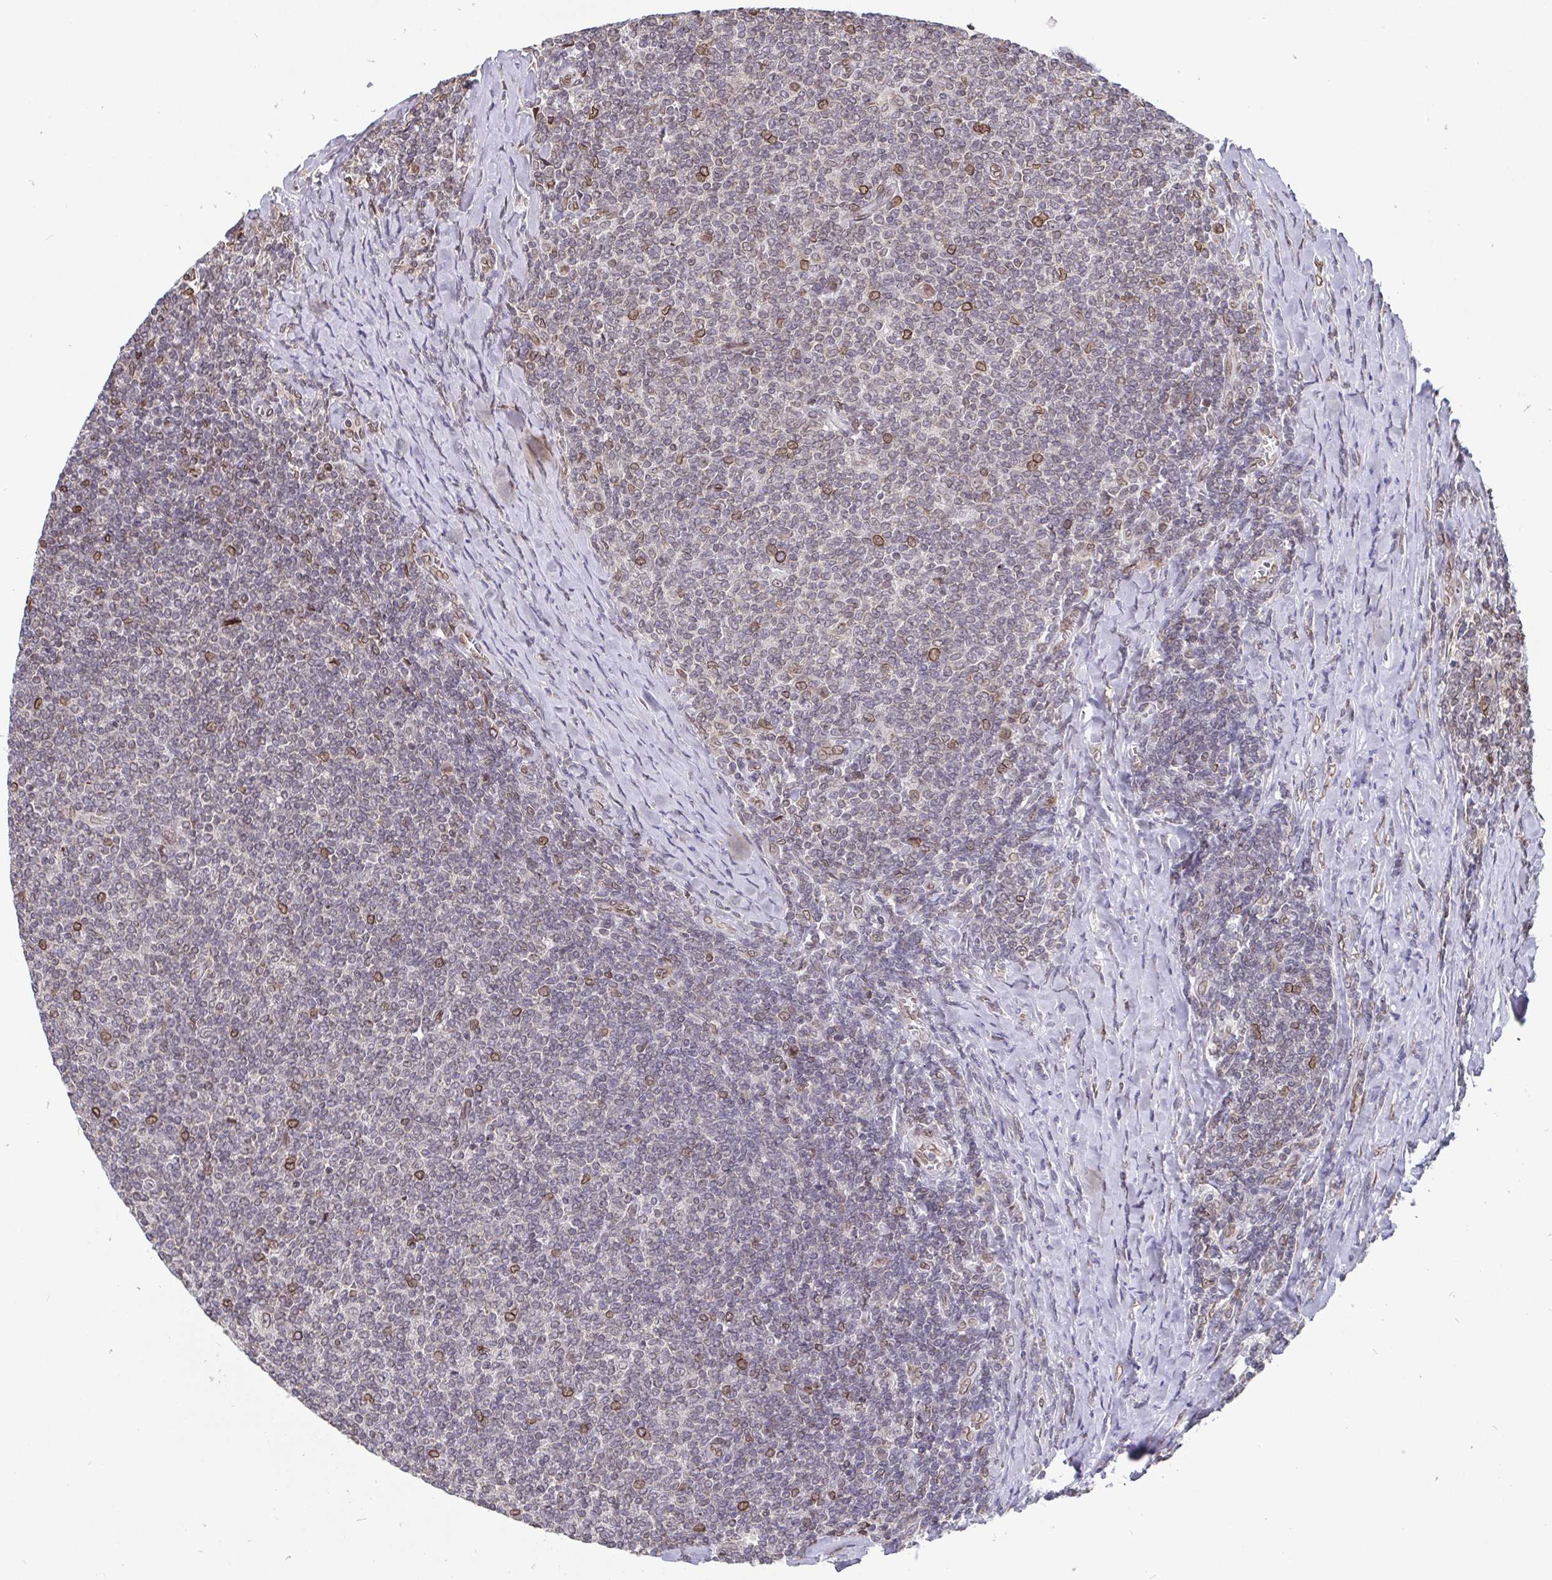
{"staining": {"intensity": "negative", "quantity": "none", "location": "none"}, "tissue": "lymphoma", "cell_type": "Tumor cells", "image_type": "cancer", "snomed": [{"axis": "morphology", "description": "Malignant lymphoma, non-Hodgkin's type, Low grade"}, {"axis": "topography", "description": "Lymph node"}], "caption": "The micrograph reveals no staining of tumor cells in lymphoma.", "gene": "EMD", "patient": {"sex": "male", "age": 52}}